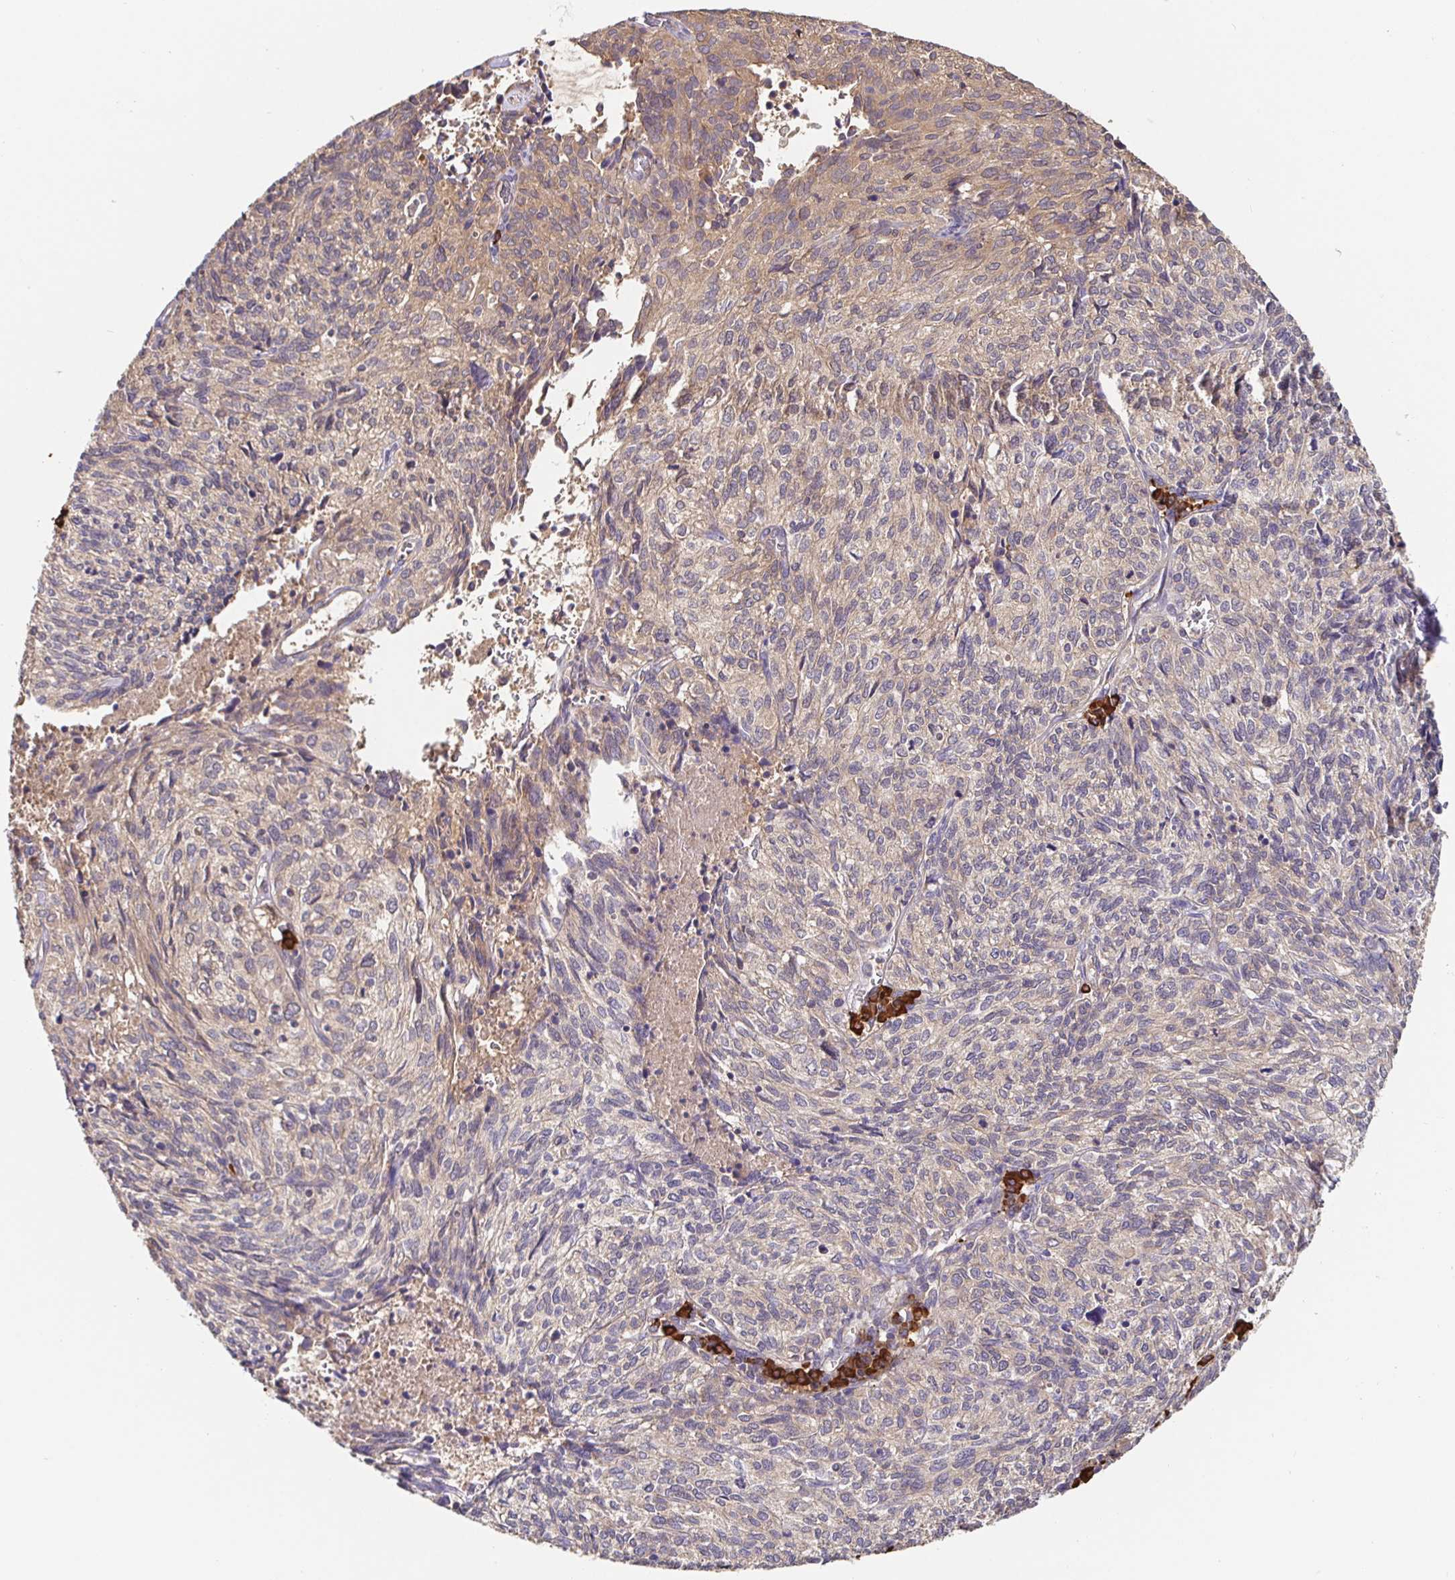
{"staining": {"intensity": "negative", "quantity": "none", "location": "none"}, "tissue": "cervical cancer", "cell_type": "Tumor cells", "image_type": "cancer", "snomed": [{"axis": "morphology", "description": "Squamous cell carcinoma, NOS"}, {"axis": "topography", "description": "Cervix"}], "caption": "Protein analysis of cervical cancer (squamous cell carcinoma) shows no significant staining in tumor cells.", "gene": "HAGH", "patient": {"sex": "female", "age": 45}}